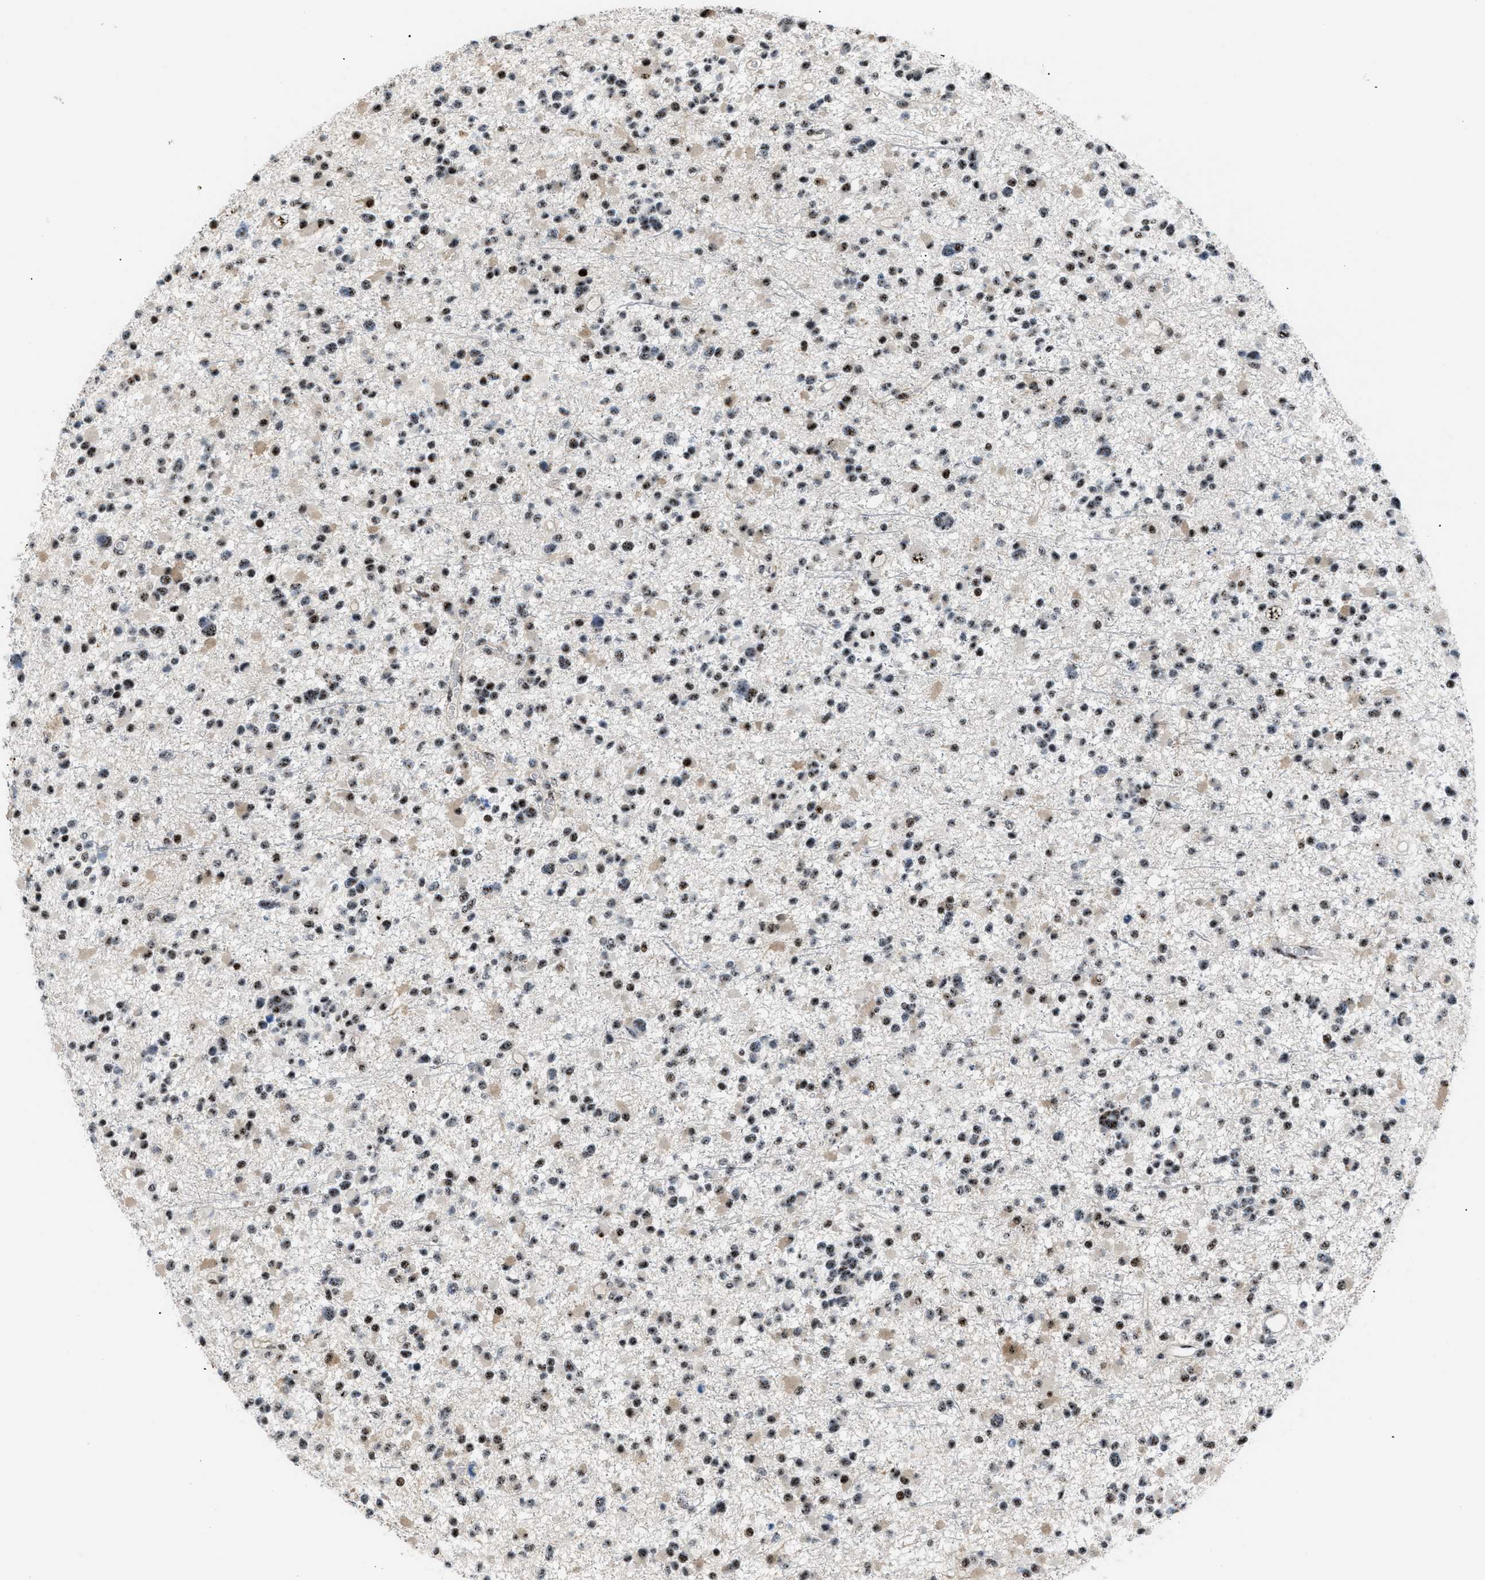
{"staining": {"intensity": "strong", "quantity": ">75%", "location": "nuclear"}, "tissue": "glioma", "cell_type": "Tumor cells", "image_type": "cancer", "snomed": [{"axis": "morphology", "description": "Glioma, malignant, Low grade"}, {"axis": "topography", "description": "Brain"}], "caption": "Protein expression analysis of human malignant glioma (low-grade) reveals strong nuclear expression in approximately >75% of tumor cells. The staining was performed using DAB to visualize the protein expression in brown, while the nuclei were stained in blue with hematoxylin (Magnification: 20x).", "gene": "CDR2", "patient": {"sex": "female", "age": 22}}